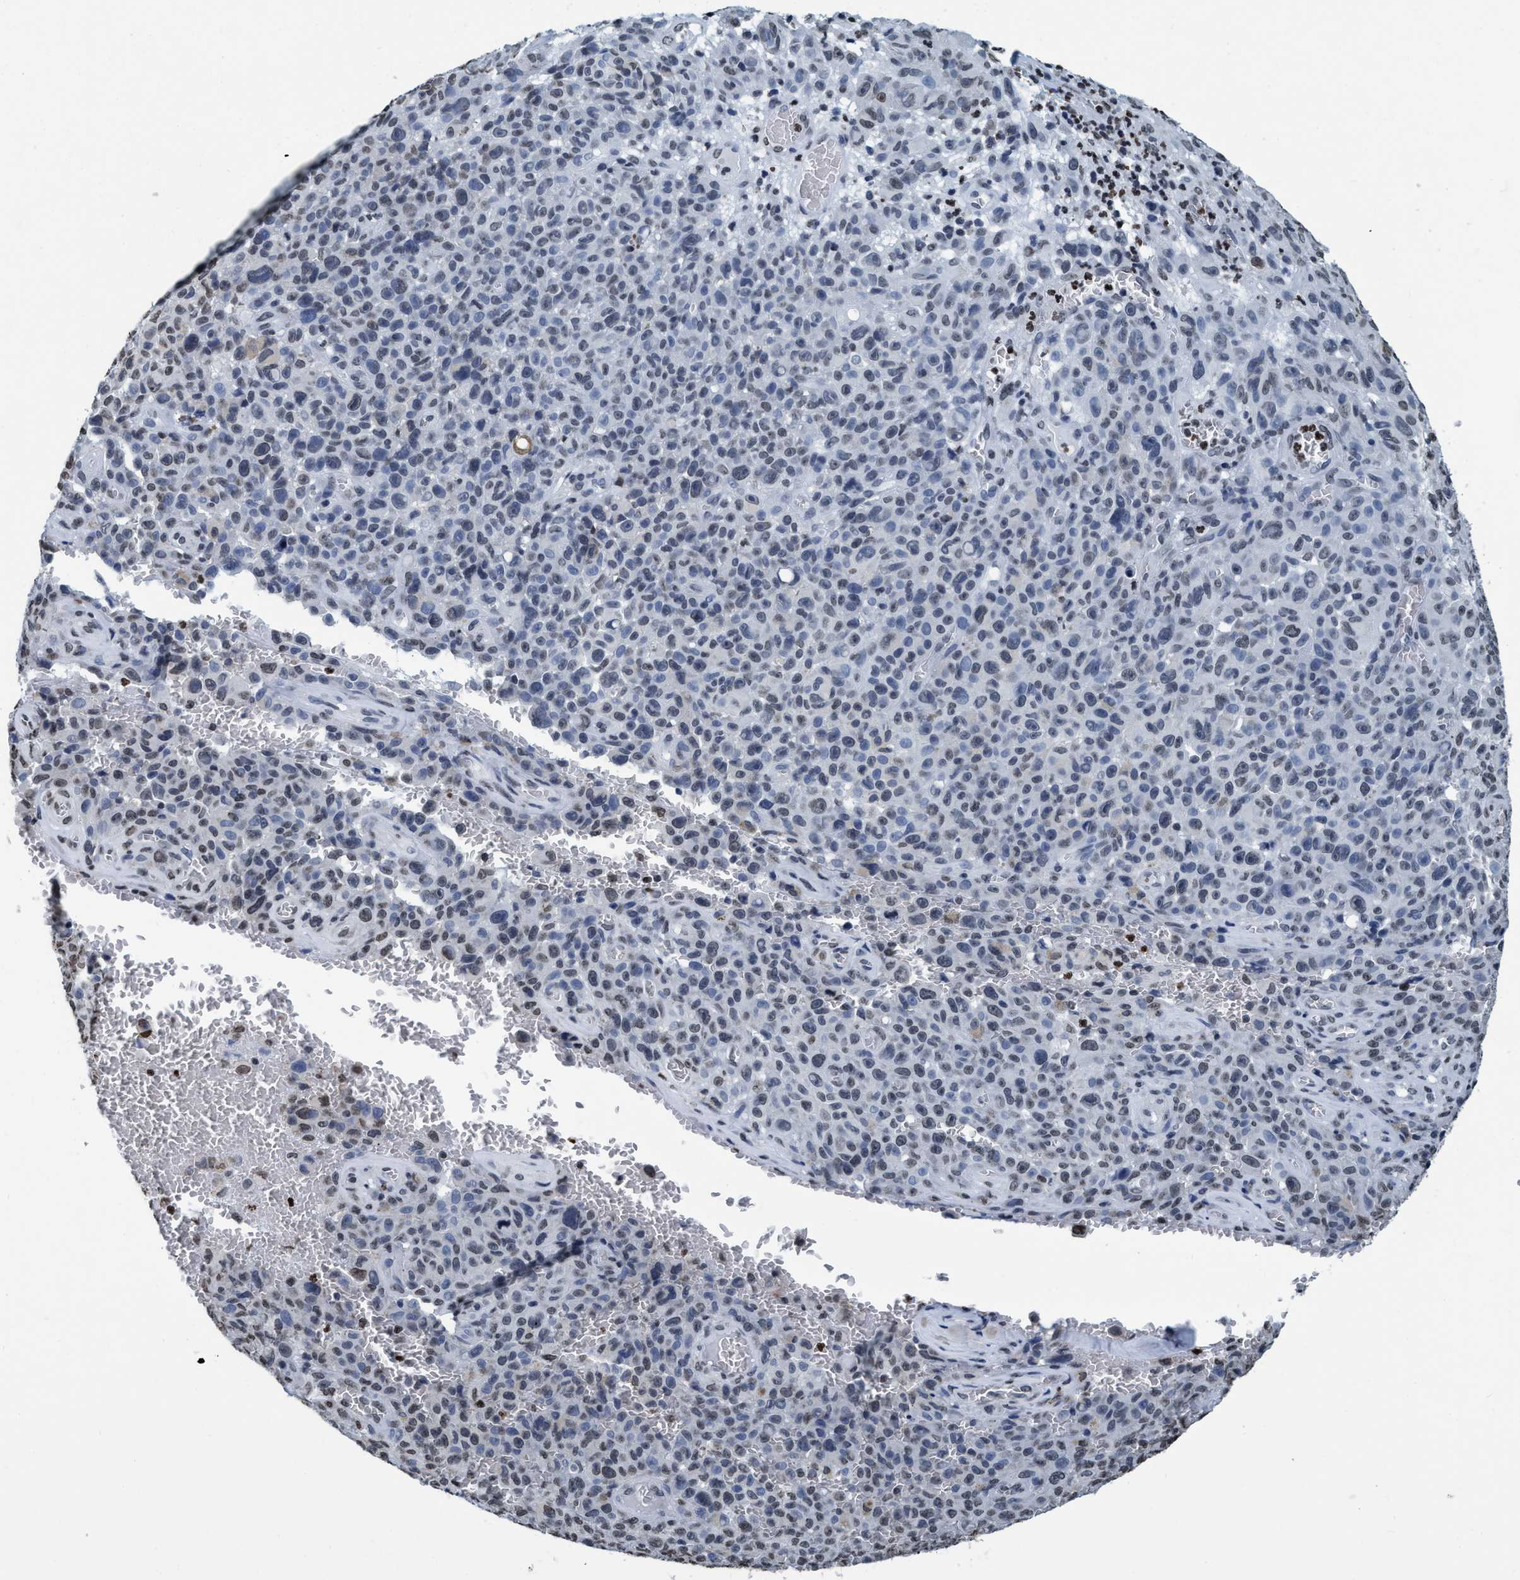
{"staining": {"intensity": "weak", "quantity": "<25%", "location": "nuclear"}, "tissue": "melanoma", "cell_type": "Tumor cells", "image_type": "cancer", "snomed": [{"axis": "morphology", "description": "Malignant melanoma, NOS"}, {"axis": "topography", "description": "Skin"}], "caption": "IHC image of neoplastic tissue: human malignant melanoma stained with DAB (3,3'-diaminobenzidine) displays no significant protein staining in tumor cells.", "gene": "CCNE2", "patient": {"sex": "female", "age": 82}}